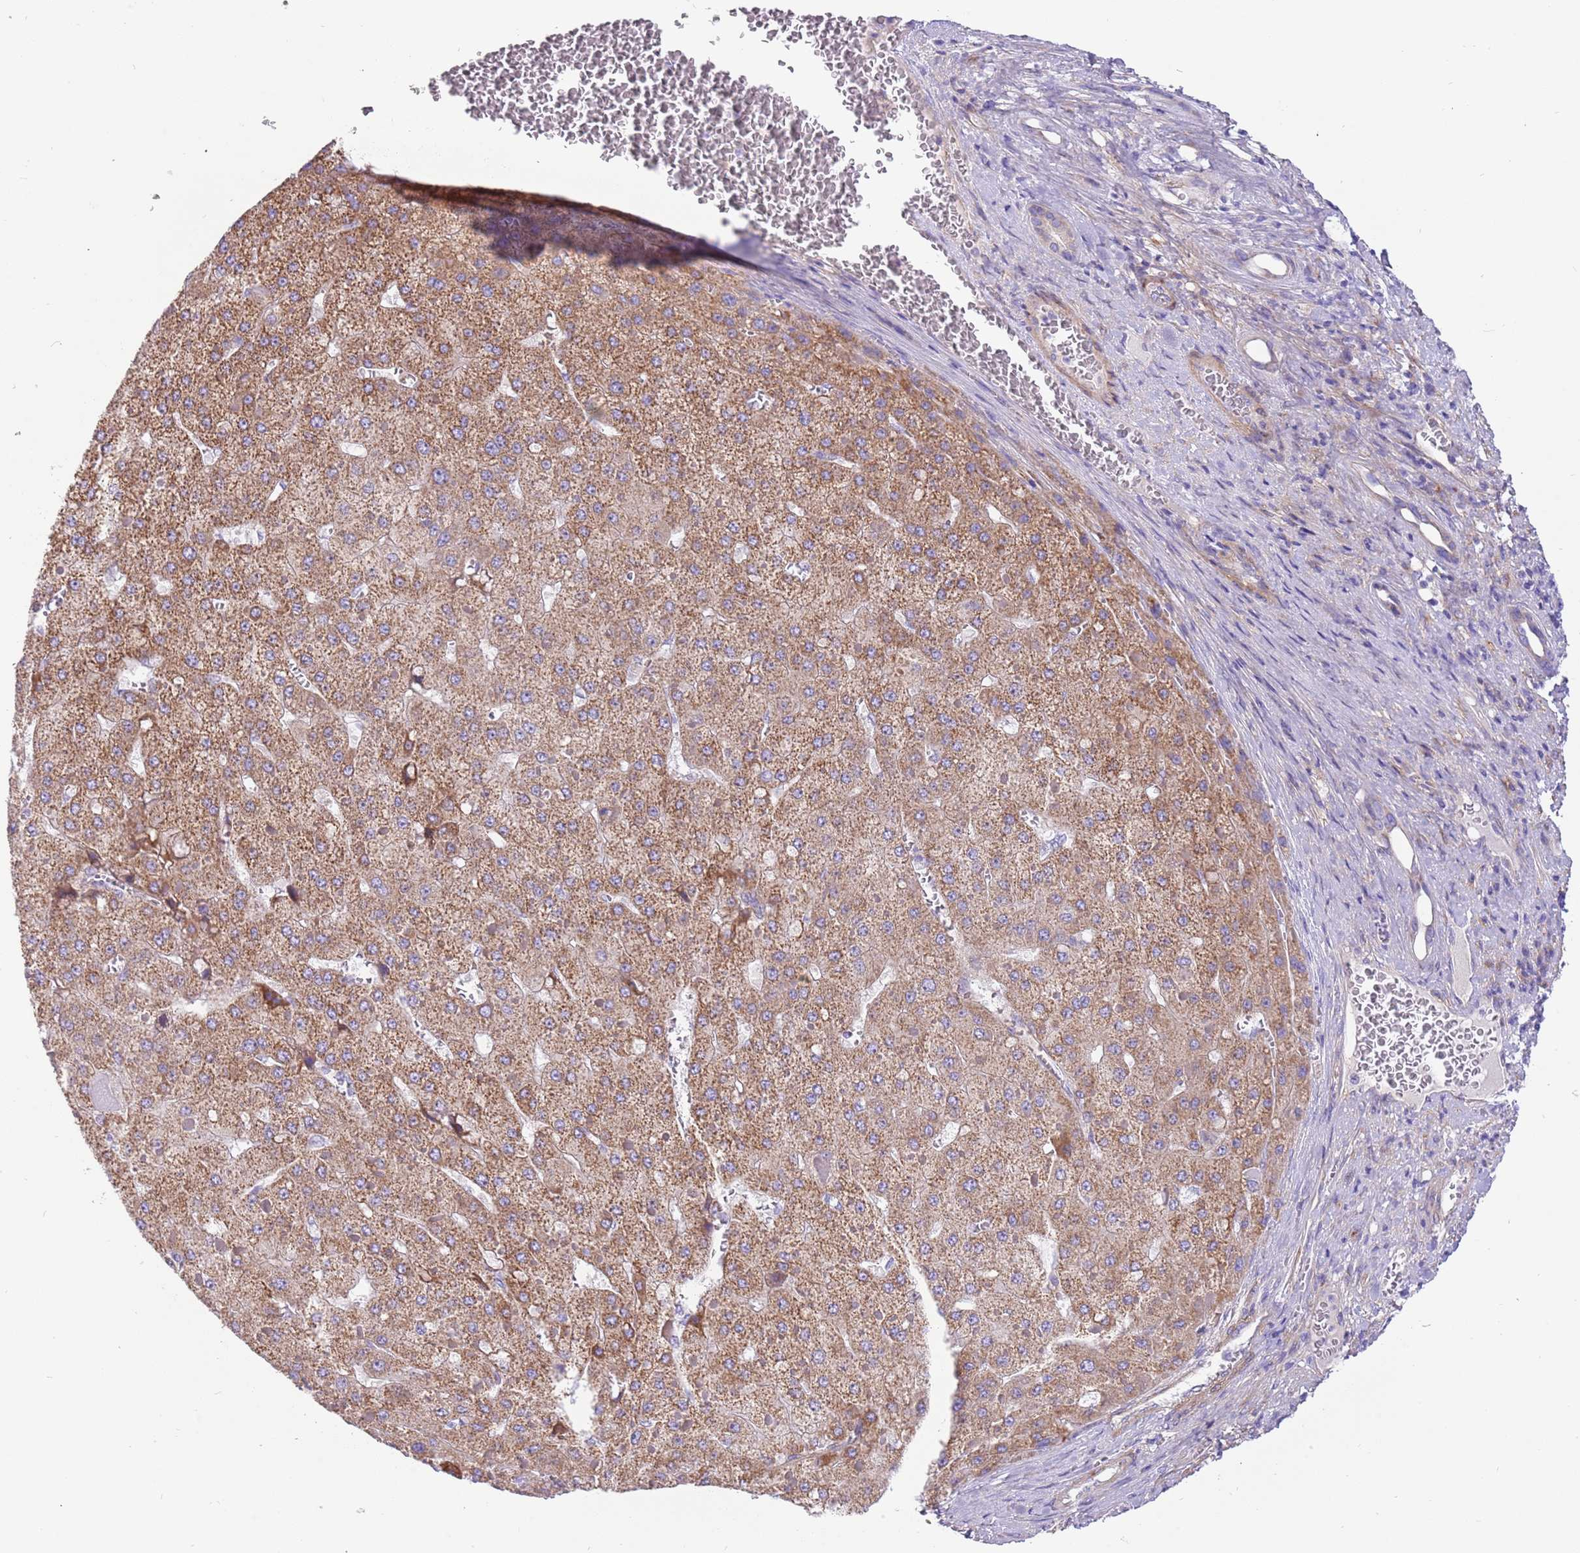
{"staining": {"intensity": "moderate", "quantity": ">75%", "location": "cytoplasmic/membranous"}, "tissue": "liver cancer", "cell_type": "Tumor cells", "image_type": "cancer", "snomed": [{"axis": "morphology", "description": "Carcinoma, Hepatocellular, NOS"}, {"axis": "topography", "description": "Liver"}], "caption": "Liver cancer (hepatocellular carcinoma) was stained to show a protein in brown. There is medium levels of moderate cytoplasmic/membranous expression in approximately >75% of tumor cells. Using DAB (3,3'-diaminobenzidine) (brown) and hematoxylin (blue) stains, captured at high magnification using brightfield microscopy.", "gene": "SERINC3", "patient": {"sex": "female", "age": 73}}